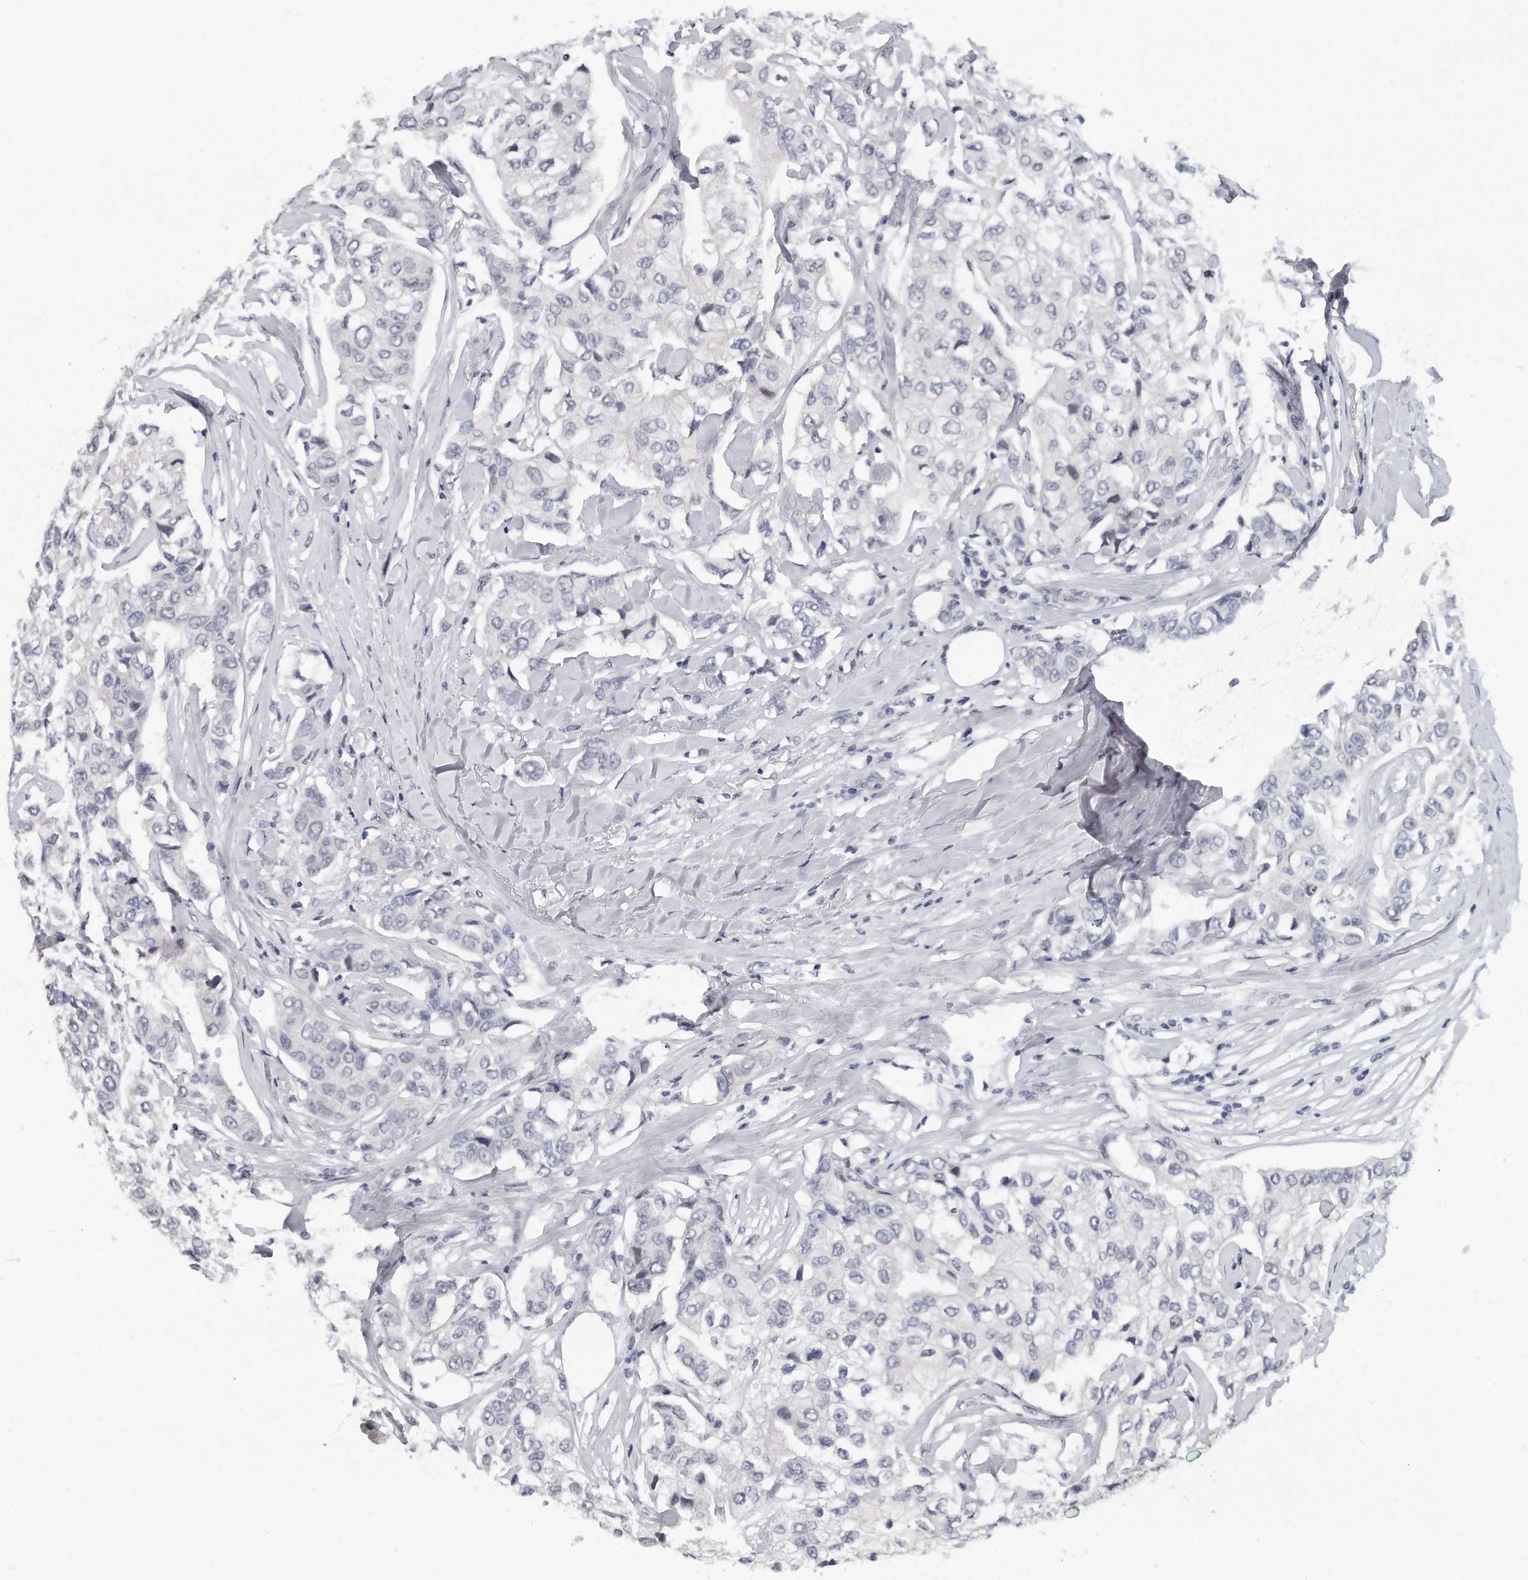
{"staining": {"intensity": "negative", "quantity": "none", "location": "none"}, "tissue": "breast cancer", "cell_type": "Tumor cells", "image_type": "cancer", "snomed": [{"axis": "morphology", "description": "Duct carcinoma"}, {"axis": "topography", "description": "Breast"}], "caption": "High power microscopy image of an immunohistochemistry micrograph of infiltrating ductal carcinoma (breast), revealing no significant expression in tumor cells.", "gene": "TFCP2L1", "patient": {"sex": "female", "age": 80}}